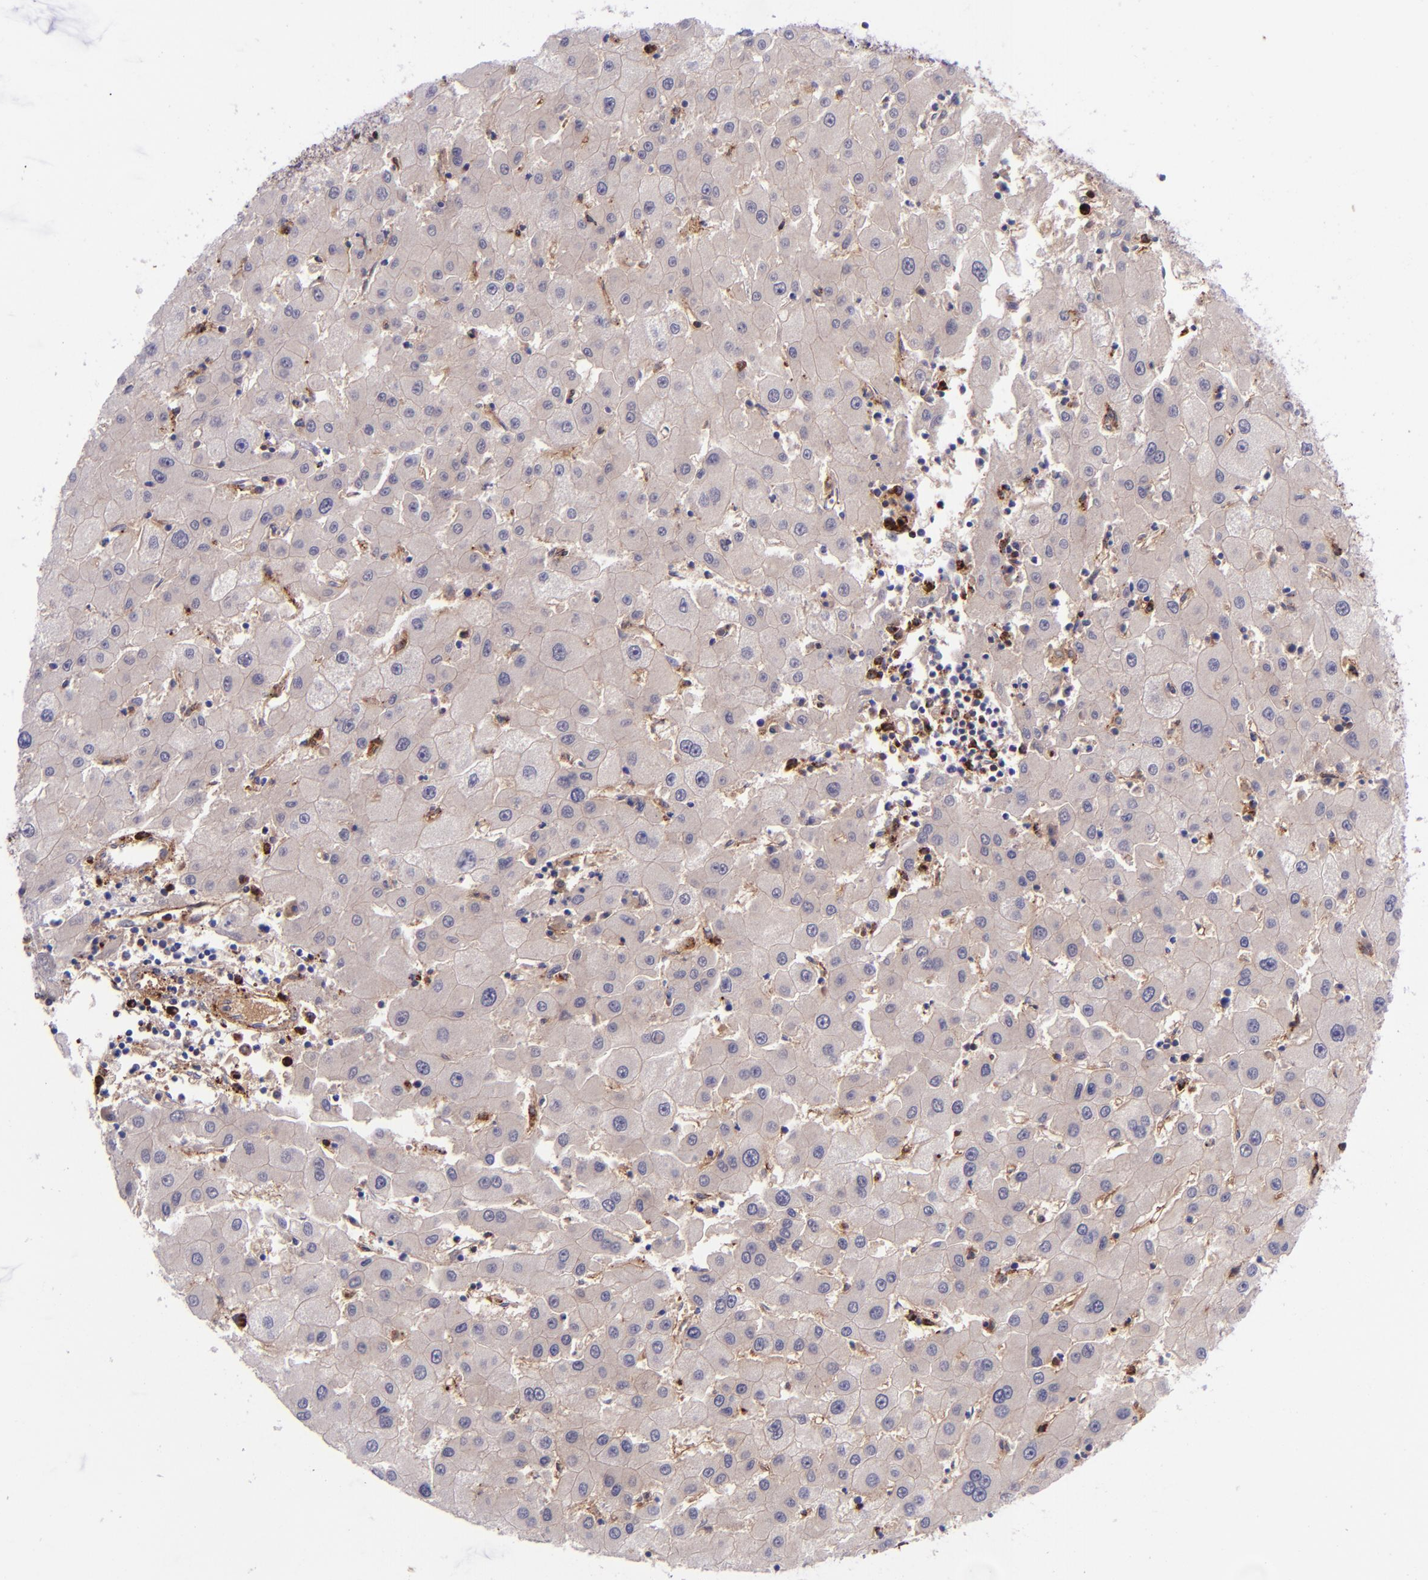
{"staining": {"intensity": "negative", "quantity": "none", "location": "none"}, "tissue": "liver cancer", "cell_type": "Tumor cells", "image_type": "cancer", "snomed": [{"axis": "morphology", "description": "Carcinoma, Hepatocellular, NOS"}, {"axis": "topography", "description": "Liver"}], "caption": "Human liver hepatocellular carcinoma stained for a protein using immunohistochemistry (IHC) shows no expression in tumor cells.", "gene": "LGALS1", "patient": {"sex": "male", "age": 72}}